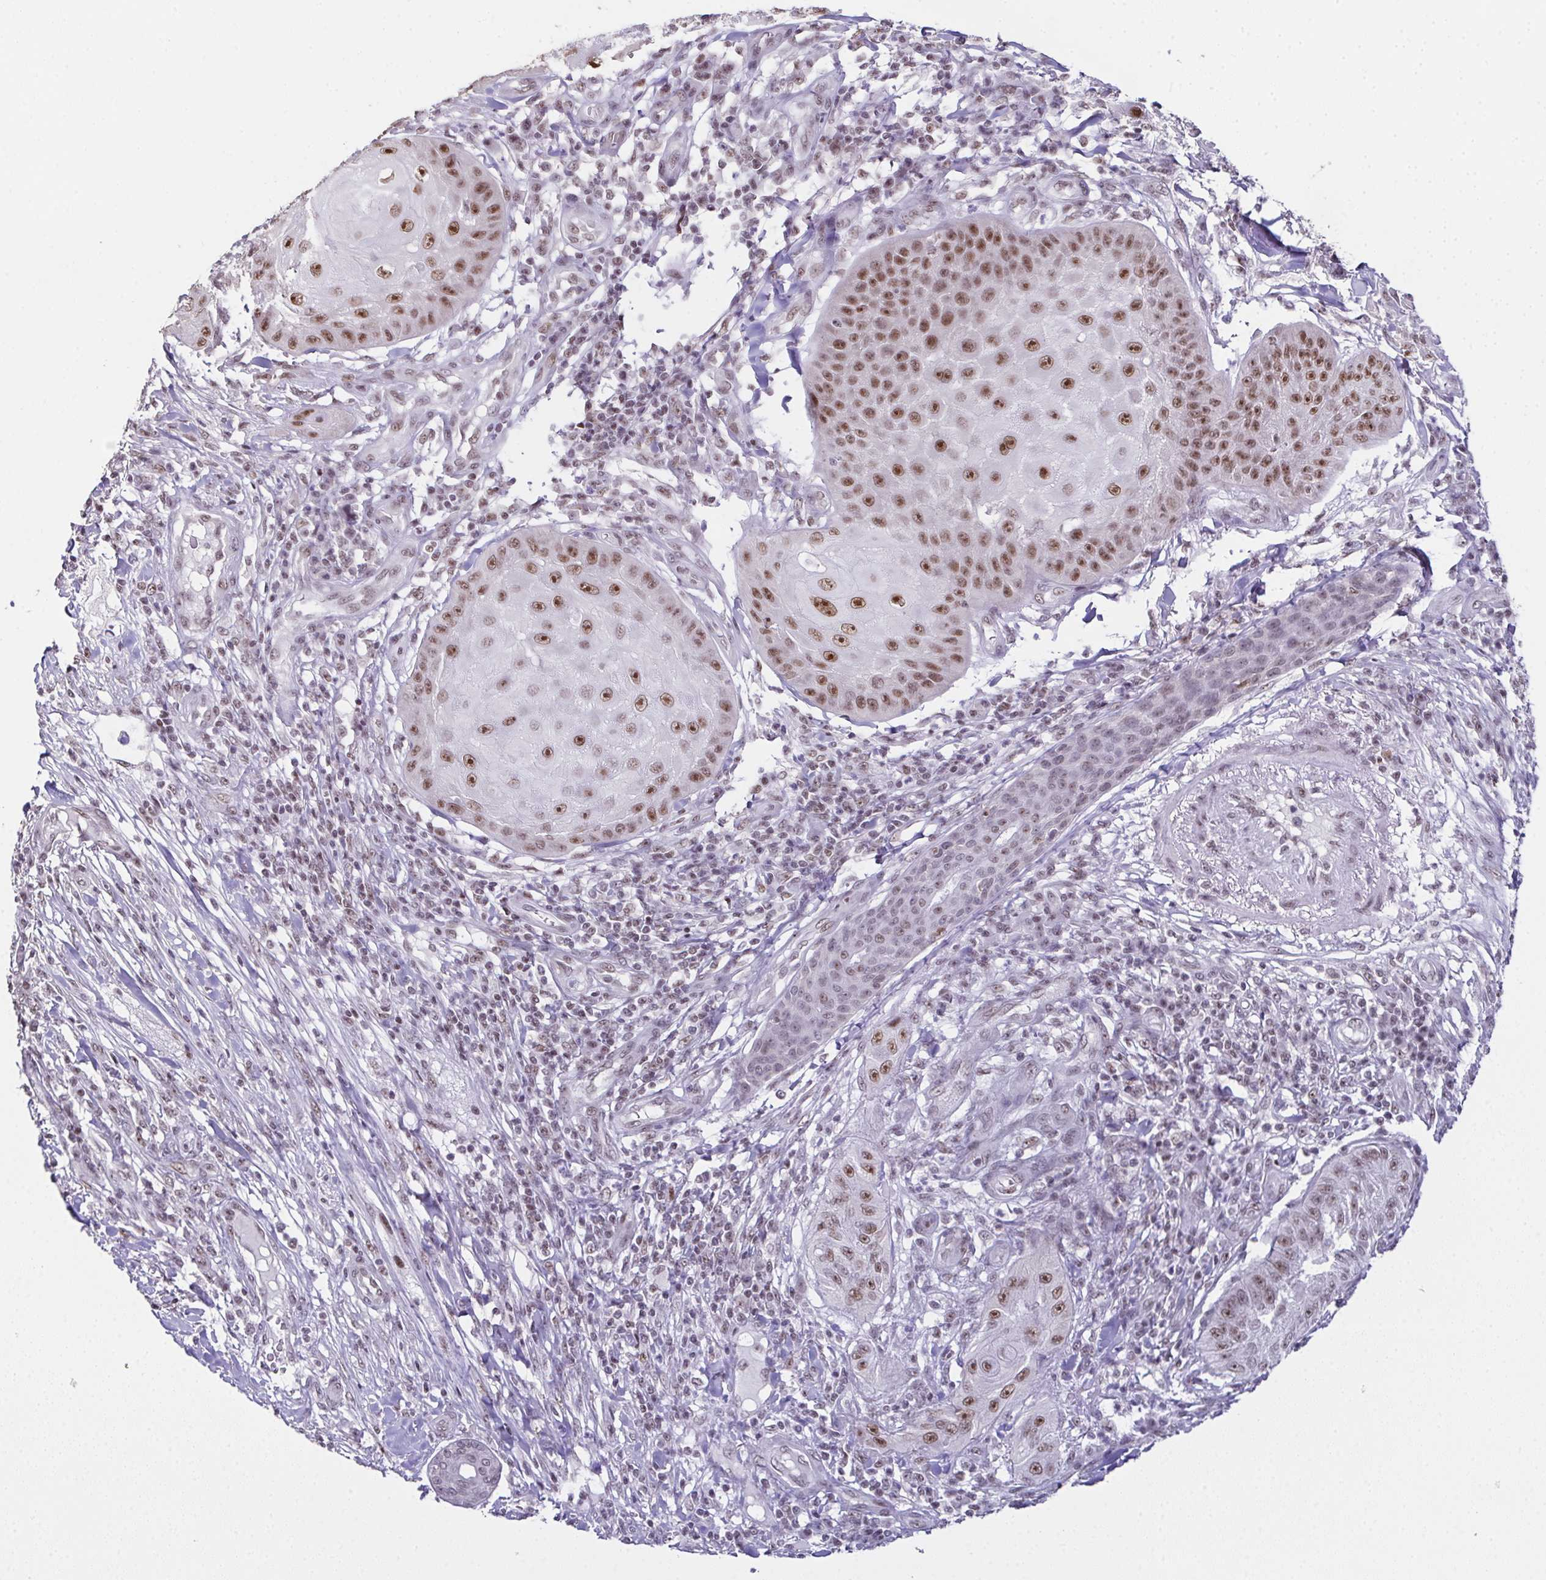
{"staining": {"intensity": "moderate", "quantity": ">75%", "location": "nuclear"}, "tissue": "skin cancer", "cell_type": "Tumor cells", "image_type": "cancer", "snomed": [{"axis": "morphology", "description": "Squamous cell carcinoma, NOS"}, {"axis": "topography", "description": "Skin"}], "caption": "Moderate nuclear protein expression is present in about >75% of tumor cells in skin cancer (squamous cell carcinoma).", "gene": "ZNF800", "patient": {"sex": "male", "age": 70}}